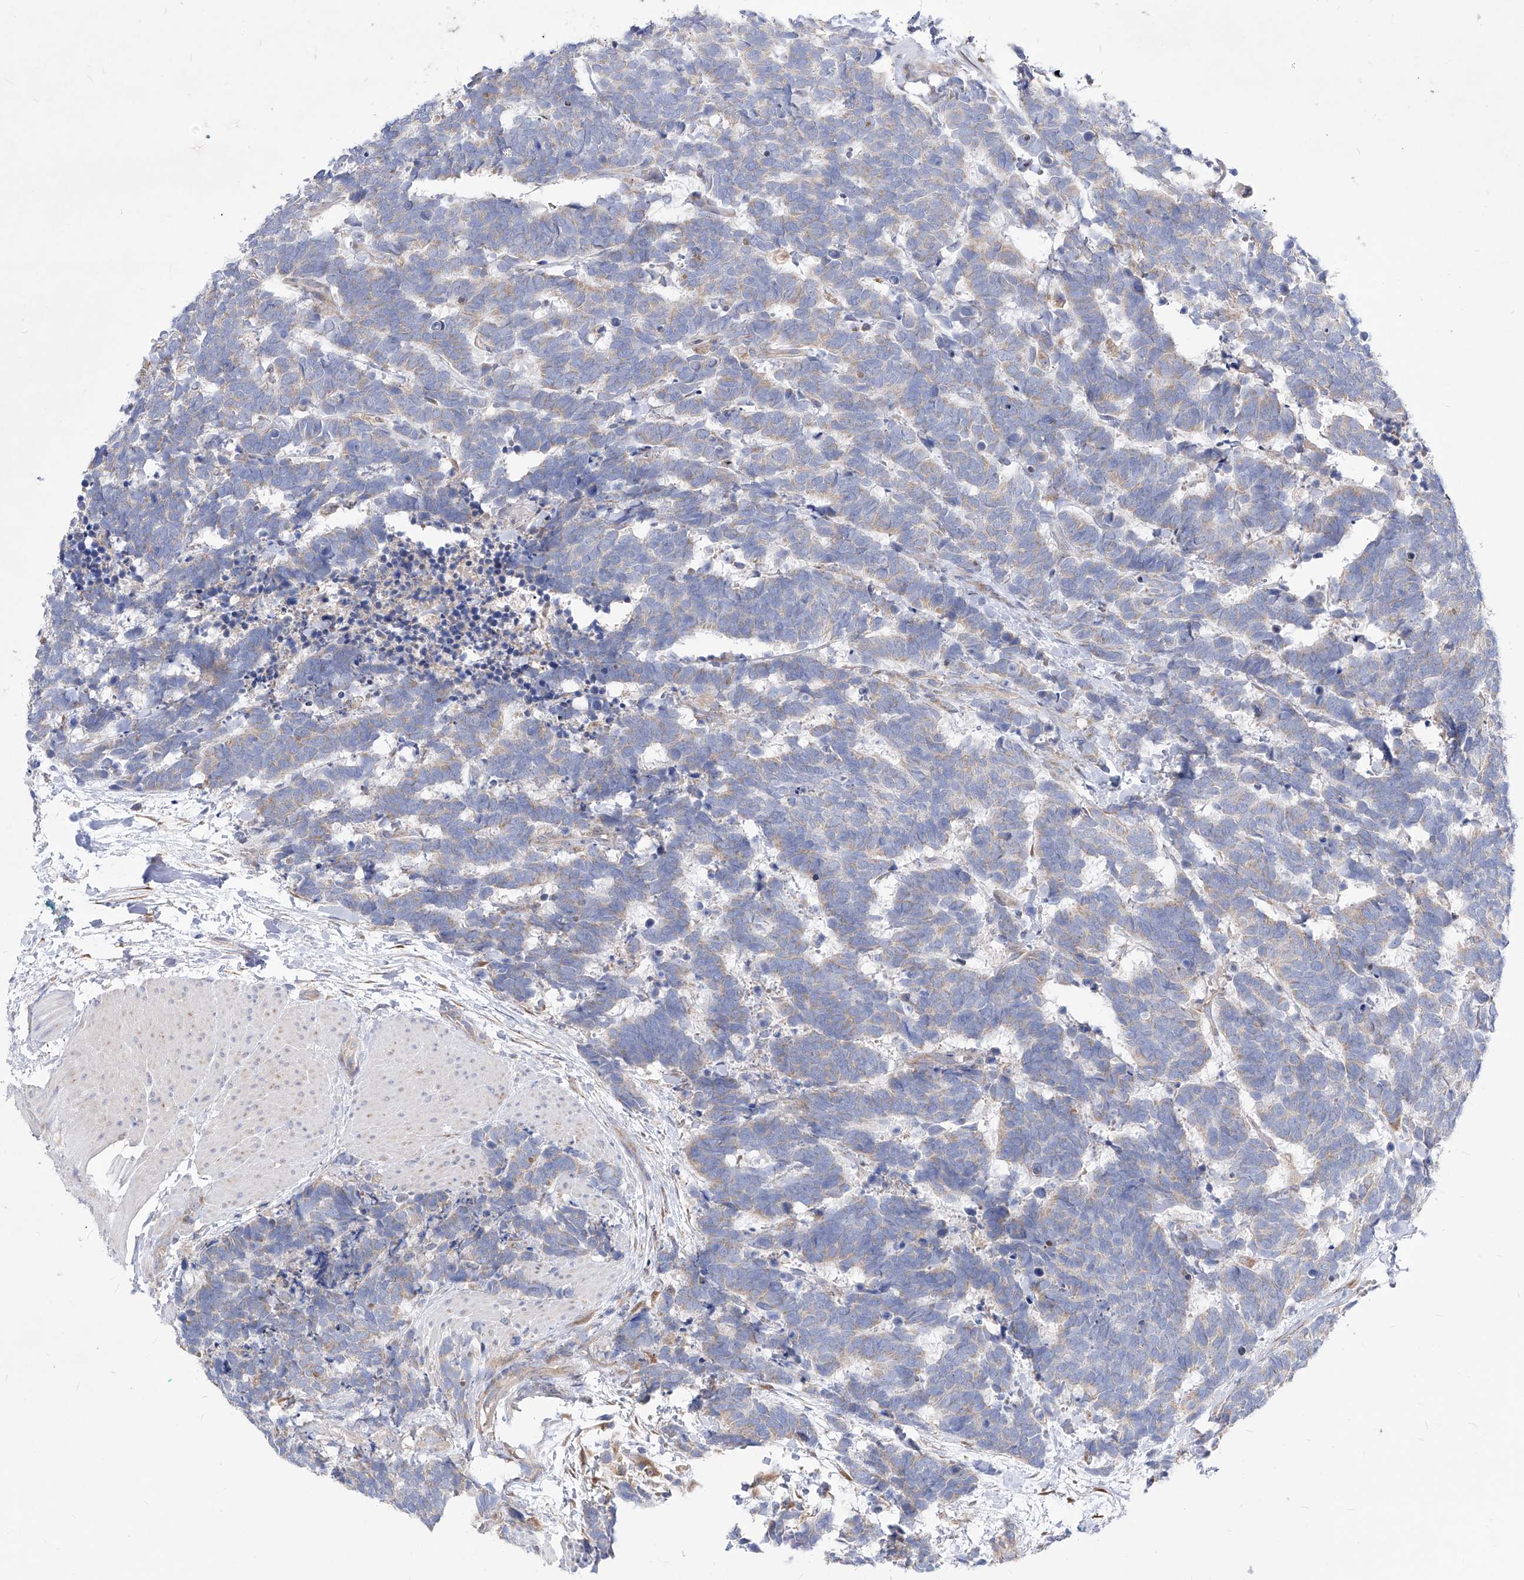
{"staining": {"intensity": "weak", "quantity": "25%-75%", "location": "cytoplasmic/membranous"}, "tissue": "carcinoid", "cell_type": "Tumor cells", "image_type": "cancer", "snomed": [{"axis": "morphology", "description": "Carcinoma, NOS"}, {"axis": "morphology", "description": "Carcinoid, malignant, NOS"}, {"axis": "topography", "description": "Urinary bladder"}], "caption": "A brown stain highlights weak cytoplasmic/membranous staining of a protein in carcinoid tumor cells. (Brightfield microscopy of DAB IHC at high magnification).", "gene": "UFL1", "patient": {"sex": "male", "age": 57}}